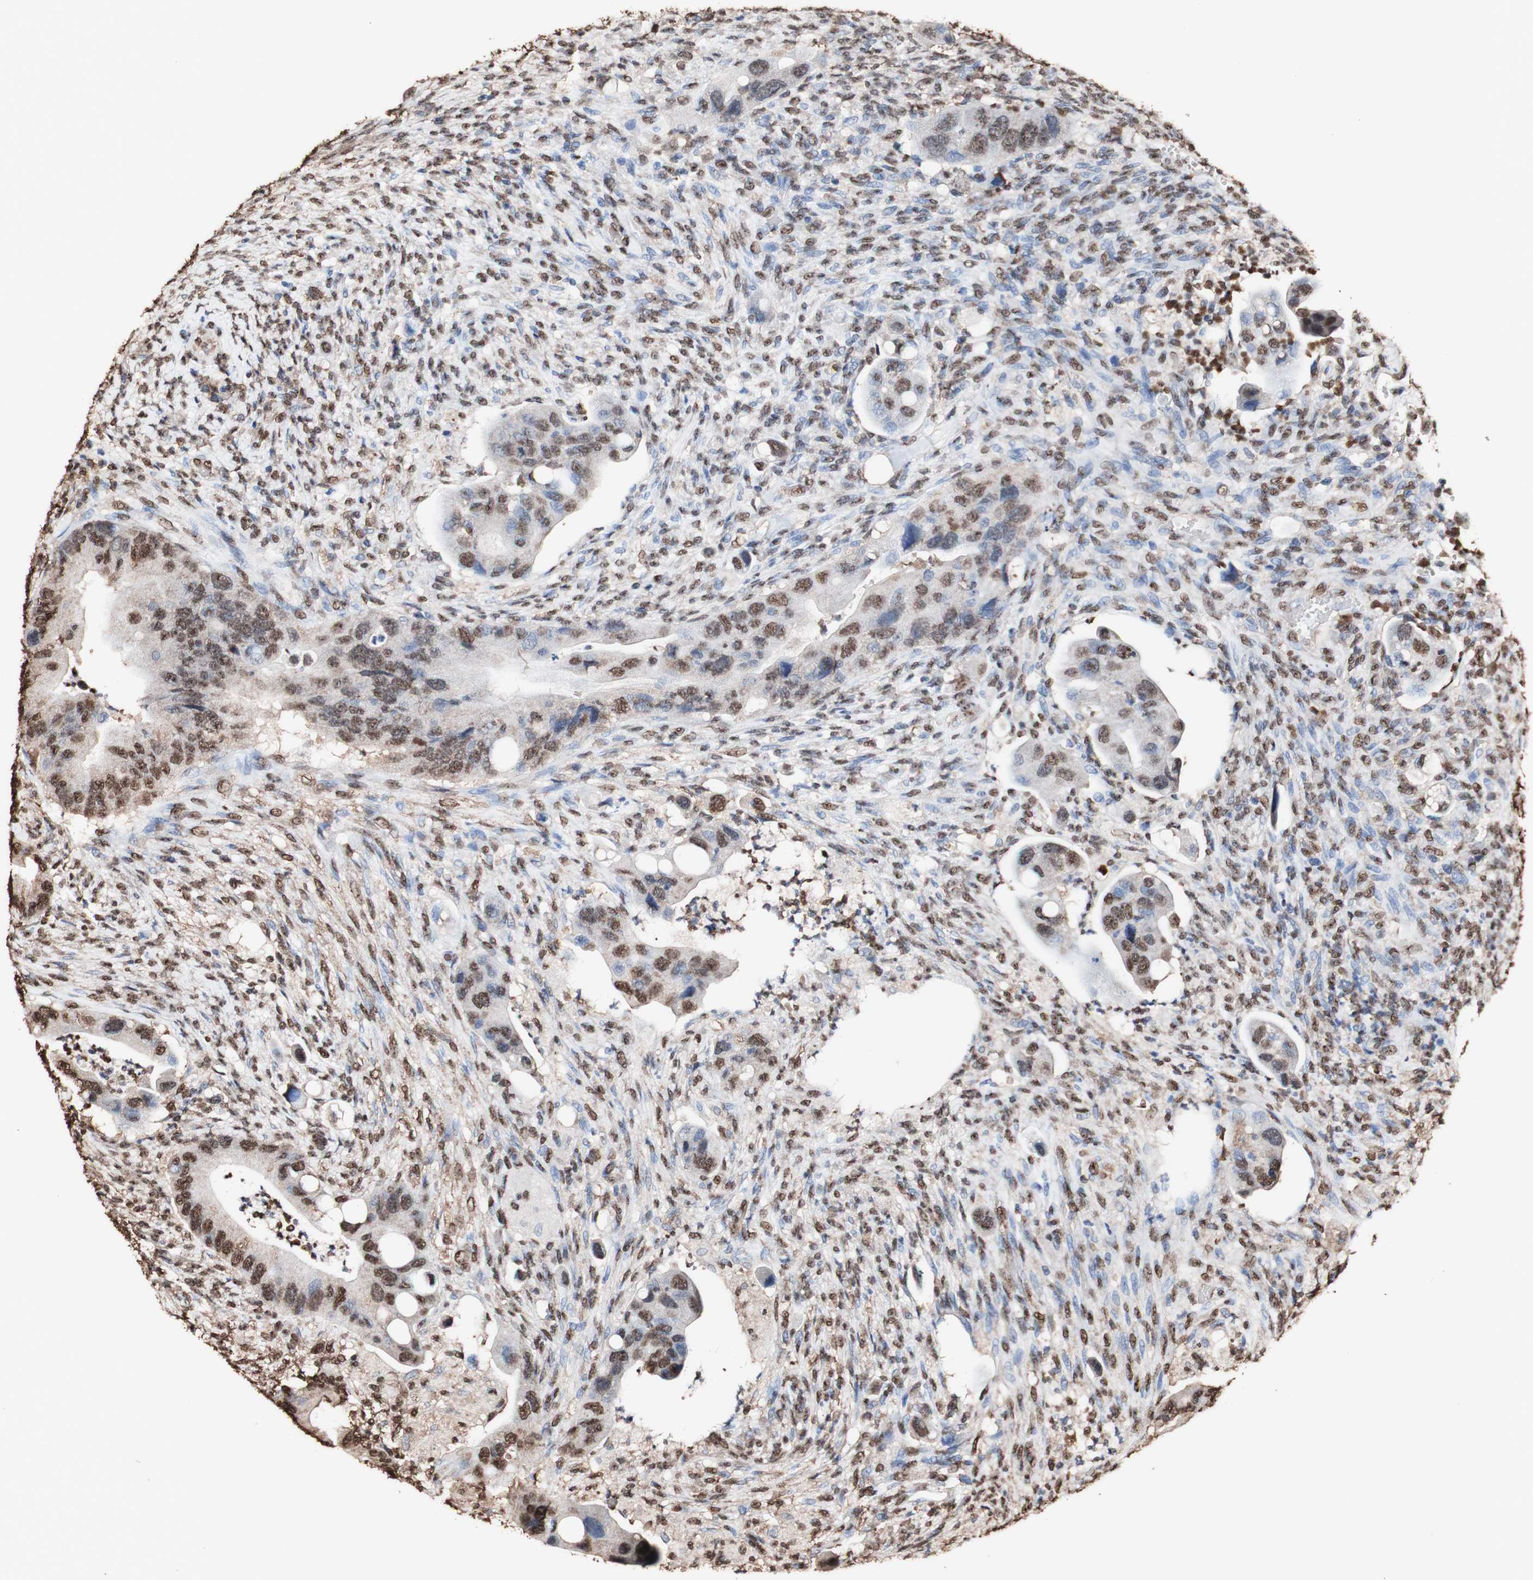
{"staining": {"intensity": "strong", "quantity": ">75%", "location": "cytoplasmic/membranous,nuclear"}, "tissue": "colorectal cancer", "cell_type": "Tumor cells", "image_type": "cancer", "snomed": [{"axis": "morphology", "description": "Adenocarcinoma, NOS"}, {"axis": "topography", "description": "Rectum"}], "caption": "Immunohistochemical staining of human colorectal cancer (adenocarcinoma) reveals high levels of strong cytoplasmic/membranous and nuclear staining in about >75% of tumor cells. Immunohistochemistry stains the protein of interest in brown and the nuclei are stained blue.", "gene": "PIDD1", "patient": {"sex": "female", "age": 57}}